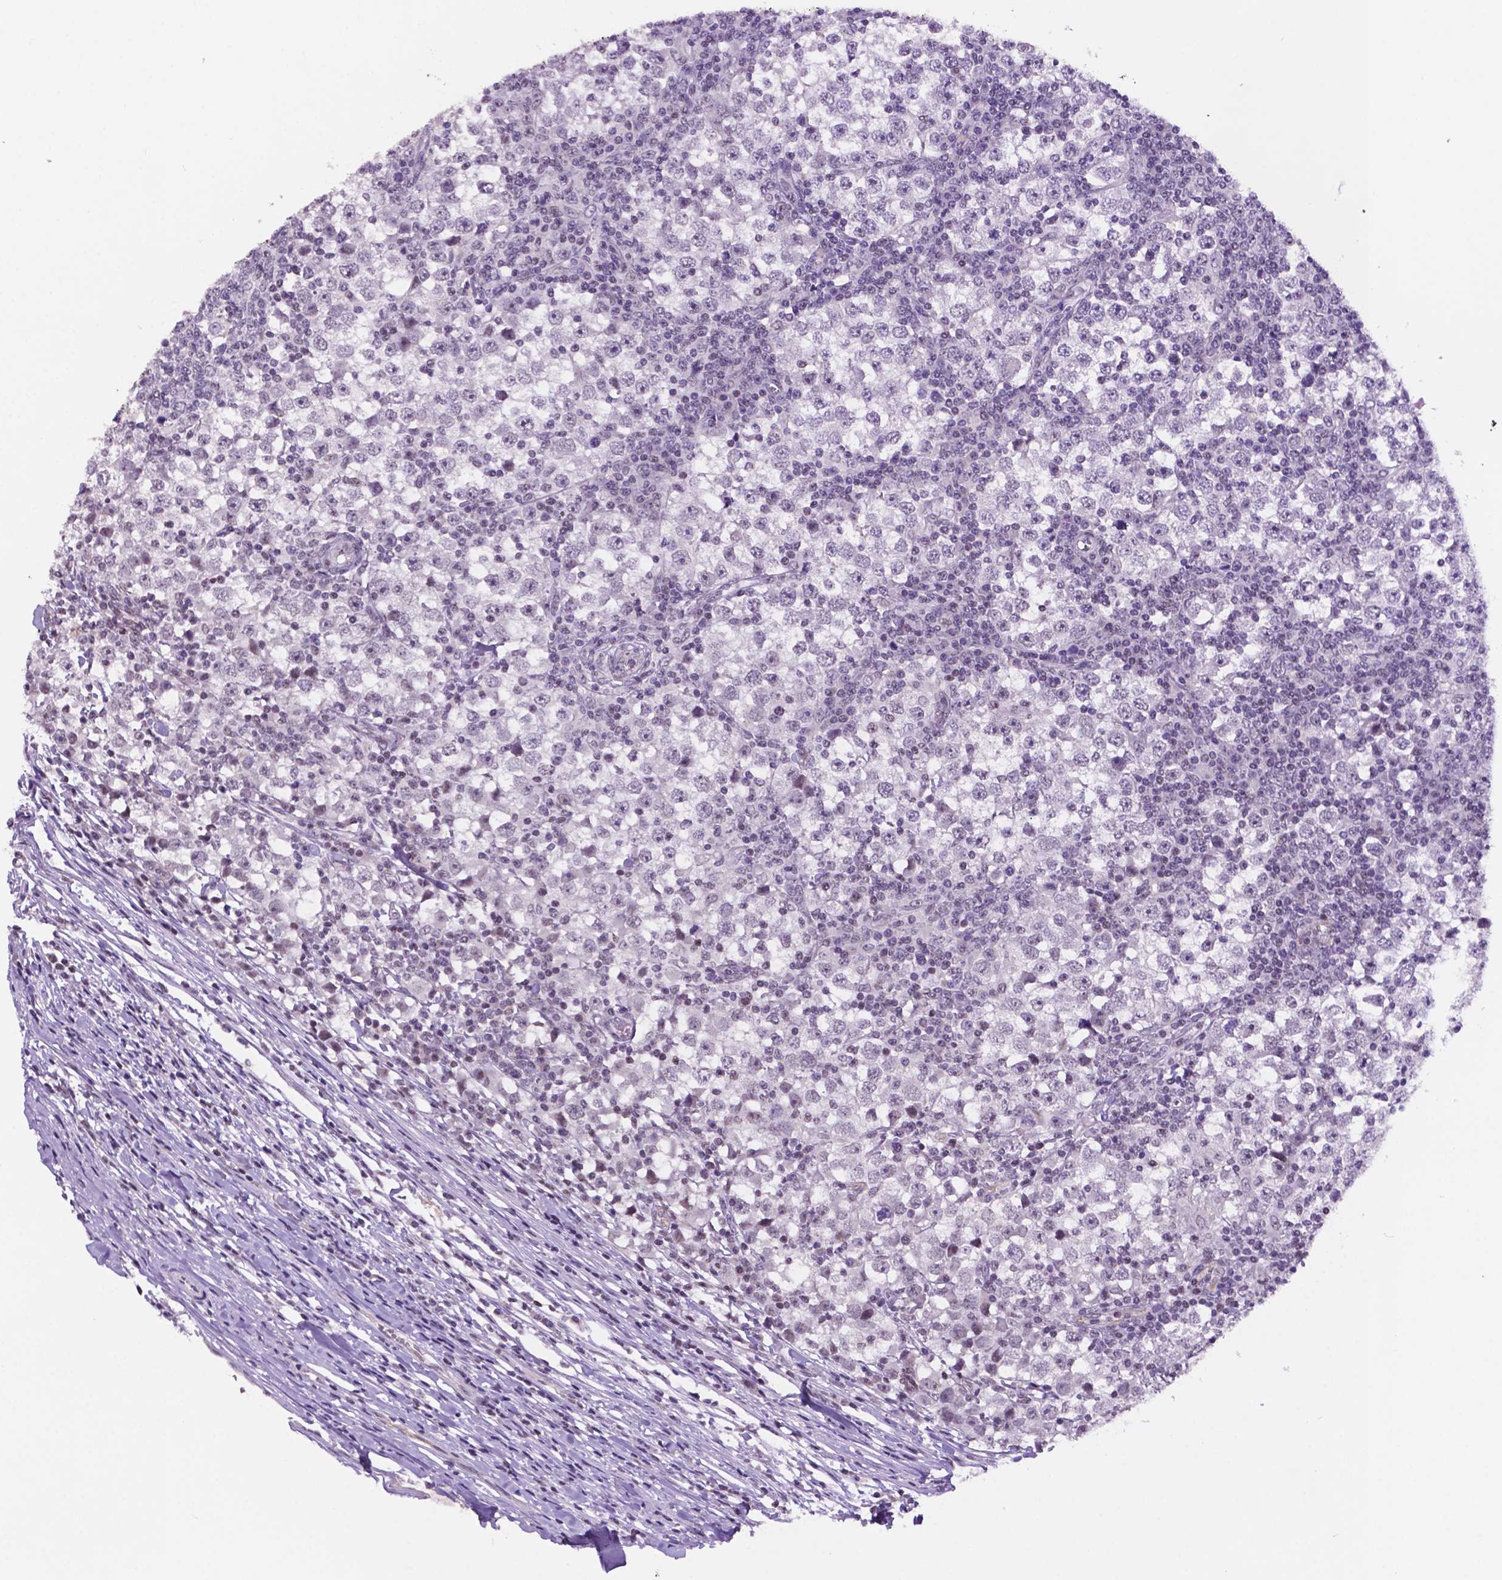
{"staining": {"intensity": "weak", "quantity": "<25%", "location": "nuclear"}, "tissue": "testis cancer", "cell_type": "Tumor cells", "image_type": "cancer", "snomed": [{"axis": "morphology", "description": "Seminoma, NOS"}, {"axis": "topography", "description": "Testis"}], "caption": "A high-resolution histopathology image shows immunohistochemistry staining of testis seminoma, which demonstrates no significant expression in tumor cells.", "gene": "NCOR1", "patient": {"sex": "male", "age": 65}}